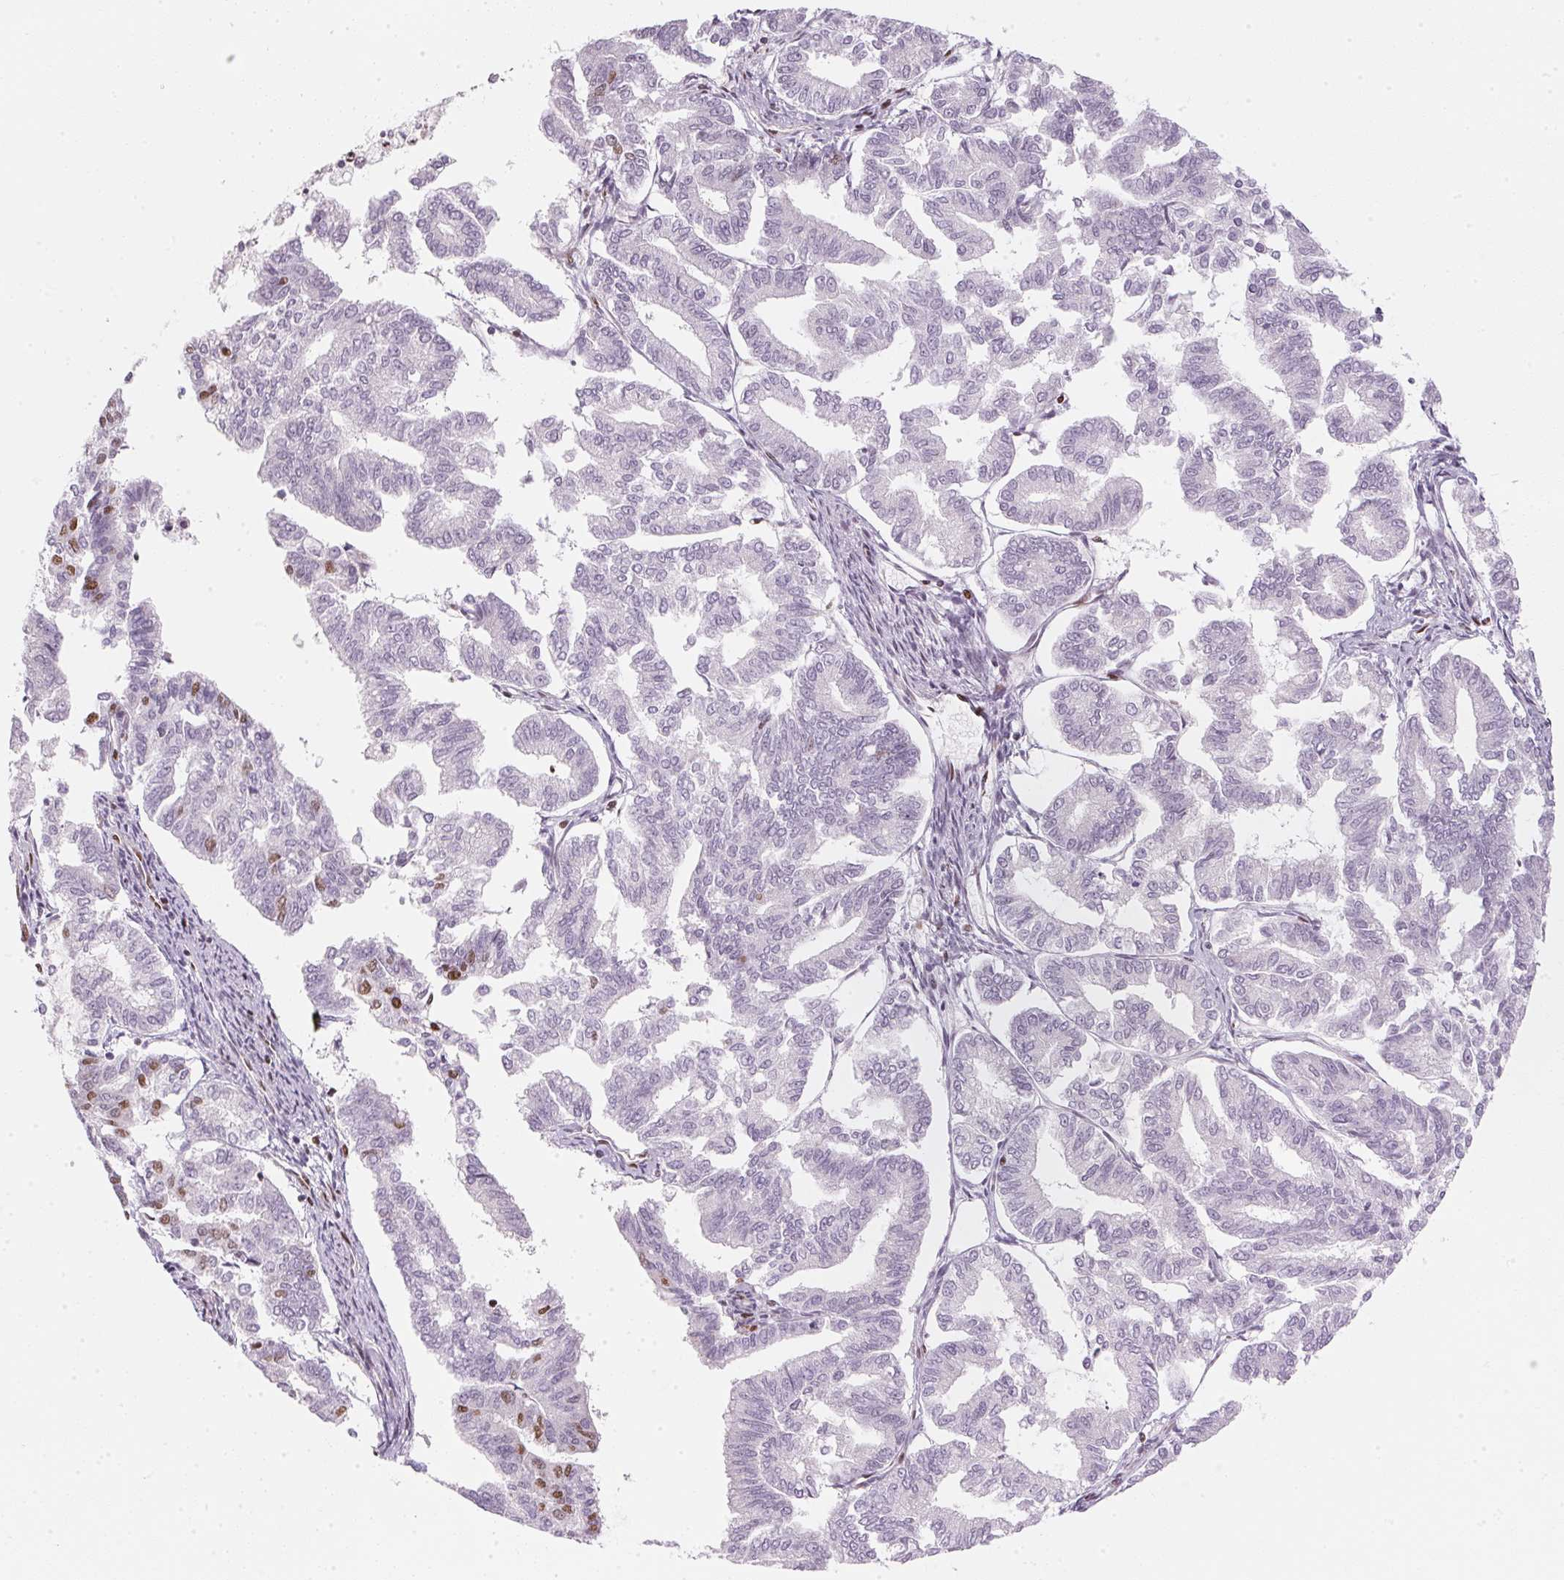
{"staining": {"intensity": "weak", "quantity": "<25%", "location": "nuclear"}, "tissue": "endometrial cancer", "cell_type": "Tumor cells", "image_type": "cancer", "snomed": [{"axis": "morphology", "description": "Adenocarcinoma, NOS"}, {"axis": "topography", "description": "Endometrium"}], "caption": "Histopathology image shows no protein expression in tumor cells of adenocarcinoma (endometrial) tissue.", "gene": "KAT6A", "patient": {"sex": "female", "age": 79}}